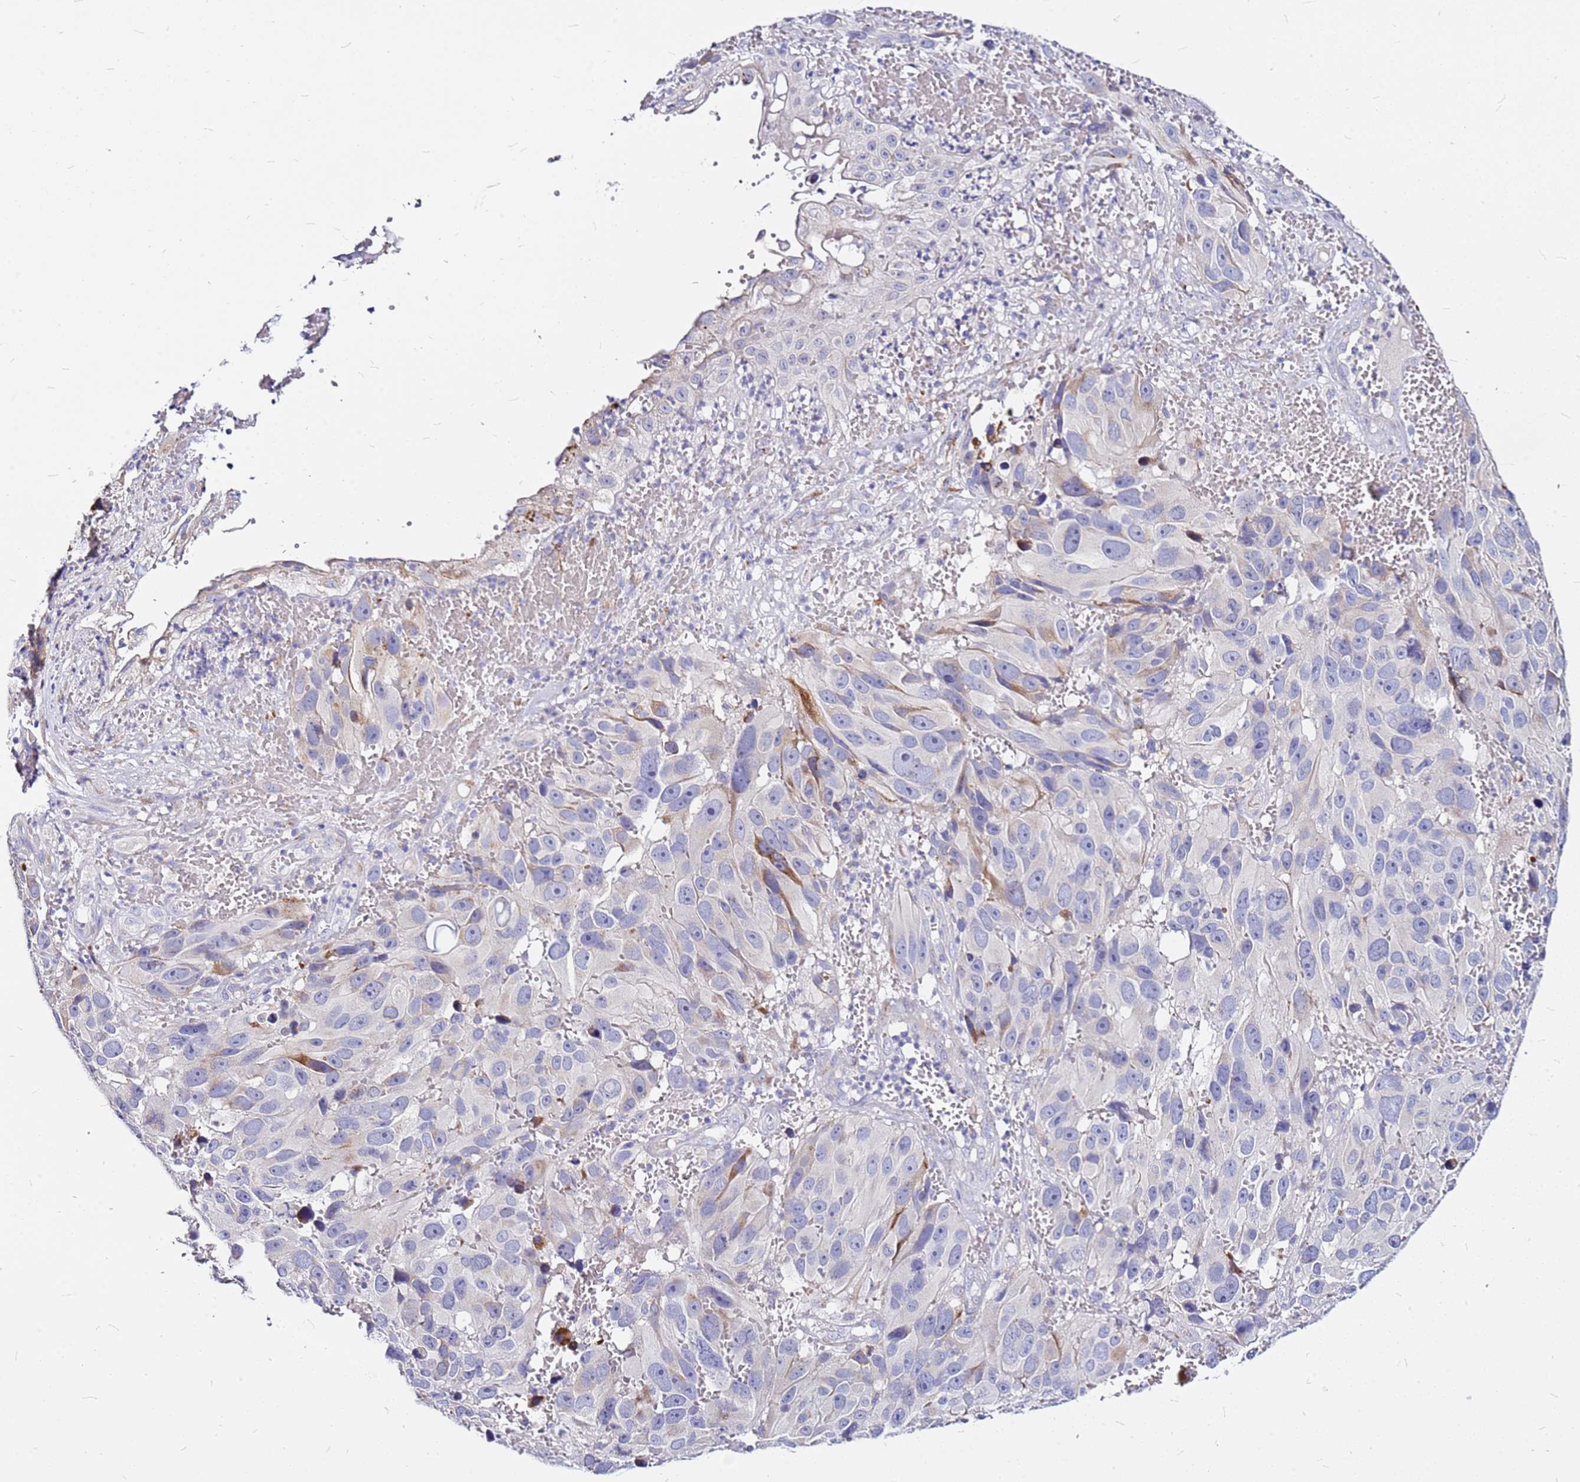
{"staining": {"intensity": "negative", "quantity": "none", "location": "none"}, "tissue": "melanoma", "cell_type": "Tumor cells", "image_type": "cancer", "snomed": [{"axis": "morphology", "description": "Malignant melanoma, NOS"}, {"axis": "topography", "description": "Skin"}], "caption": "High magnification brightfield microscopy of malignant melanoma stained with DAB (3,3'-diaminobenzidine) (brown) and counterstained with hematoxylin (blue): tumor cells show no significant staining.", "gene": "CASD1", "patient": {"sex": "male", "age": 84}}